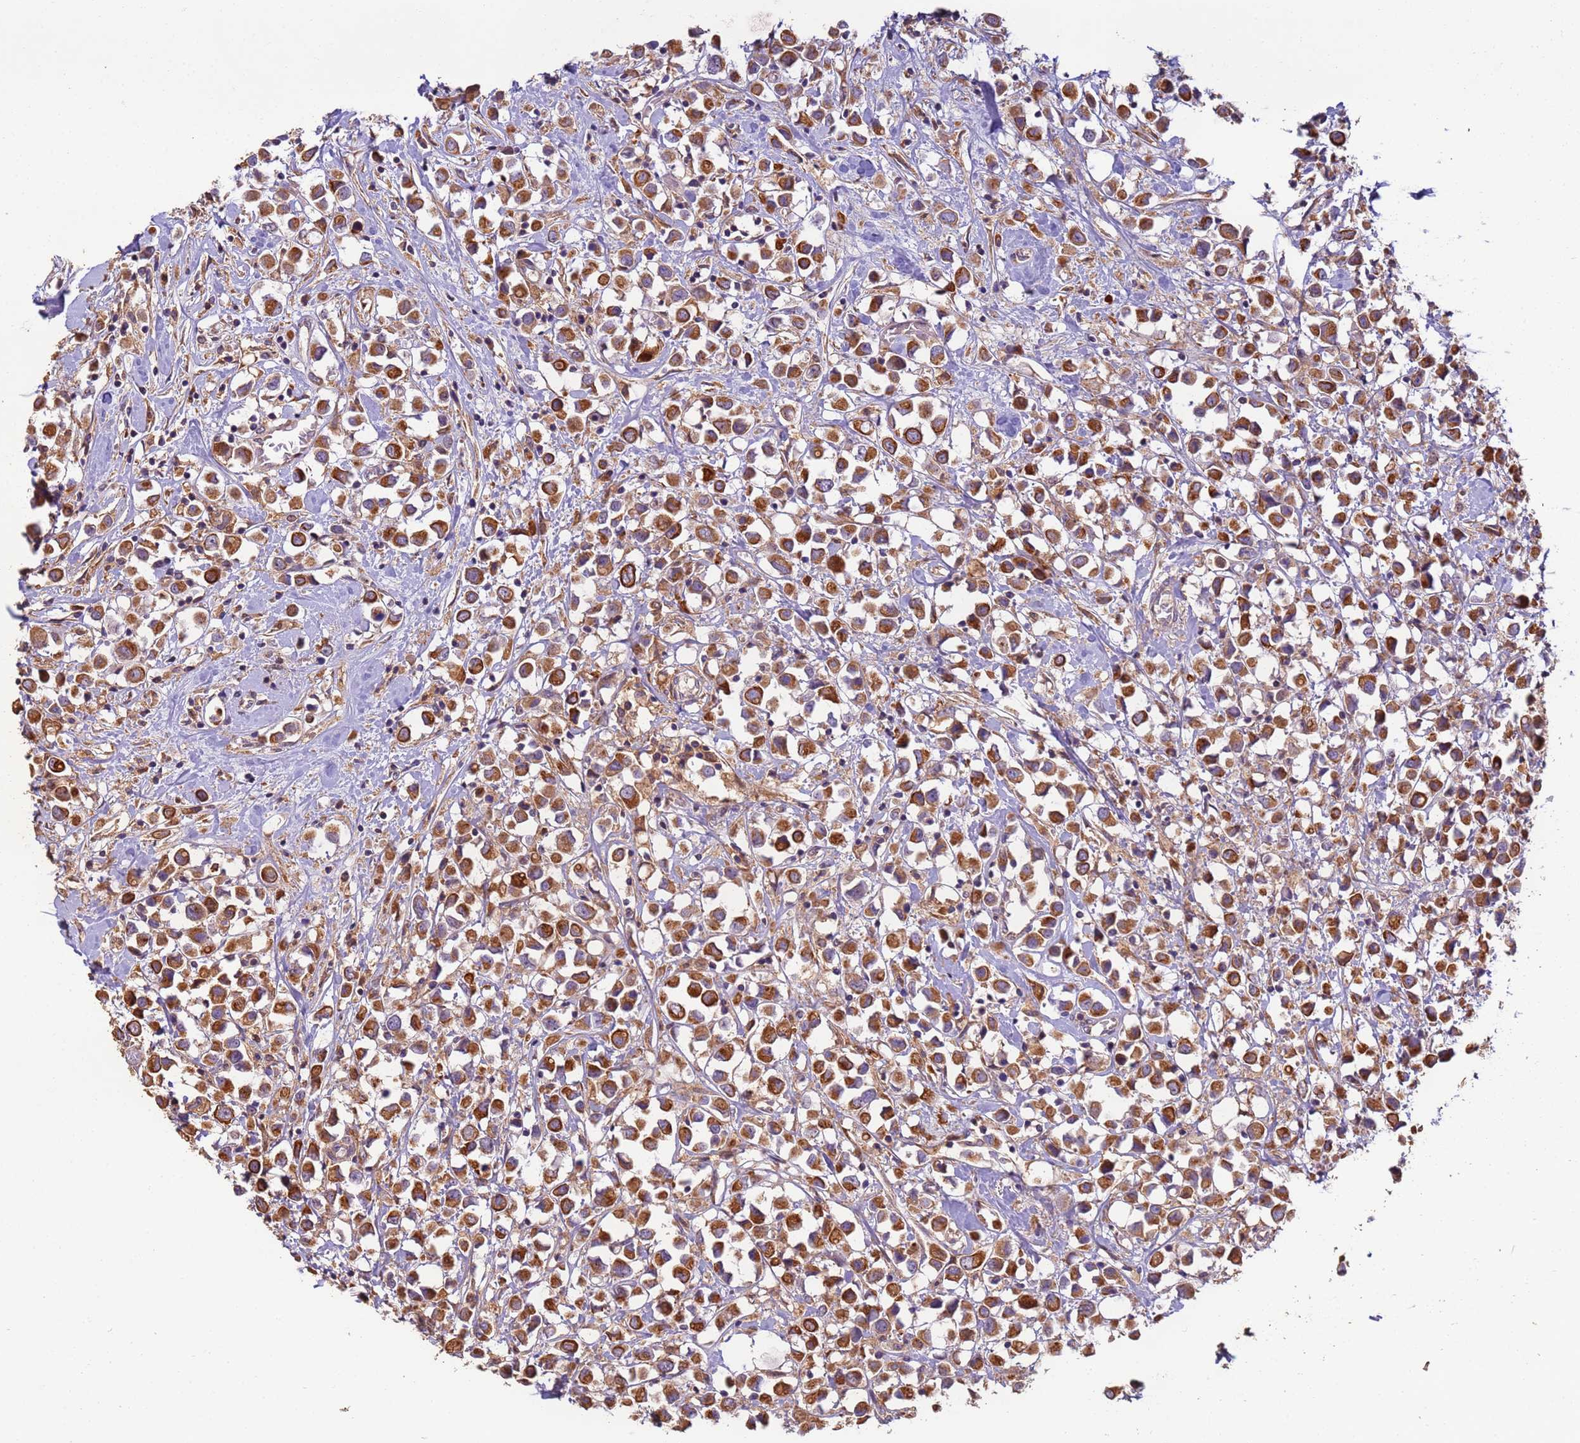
{"staining": {"intensity": "strong", "quantity": ">75%", "location": "cytoplasmic/membranous"}, "tissue": "breast cancer", "cell_type": "Tumor cells", "image_type": "cancer", "snomed": [{"axis": "morphology", "description": "Duct carcinoma"}, {"axis": "topography", "description": "Breast"}], "caption": "A brown stain highlights strong cytoplasmic/membranous staining of a protein in human breast cancer tumor cells. The staining is performed using DAB brown chromogen to label protein expression. The nuclei are counter-stained blue using hematoxylin.", "gene": "TIGAR", "patient": {"sex": "female", "age": 61}}